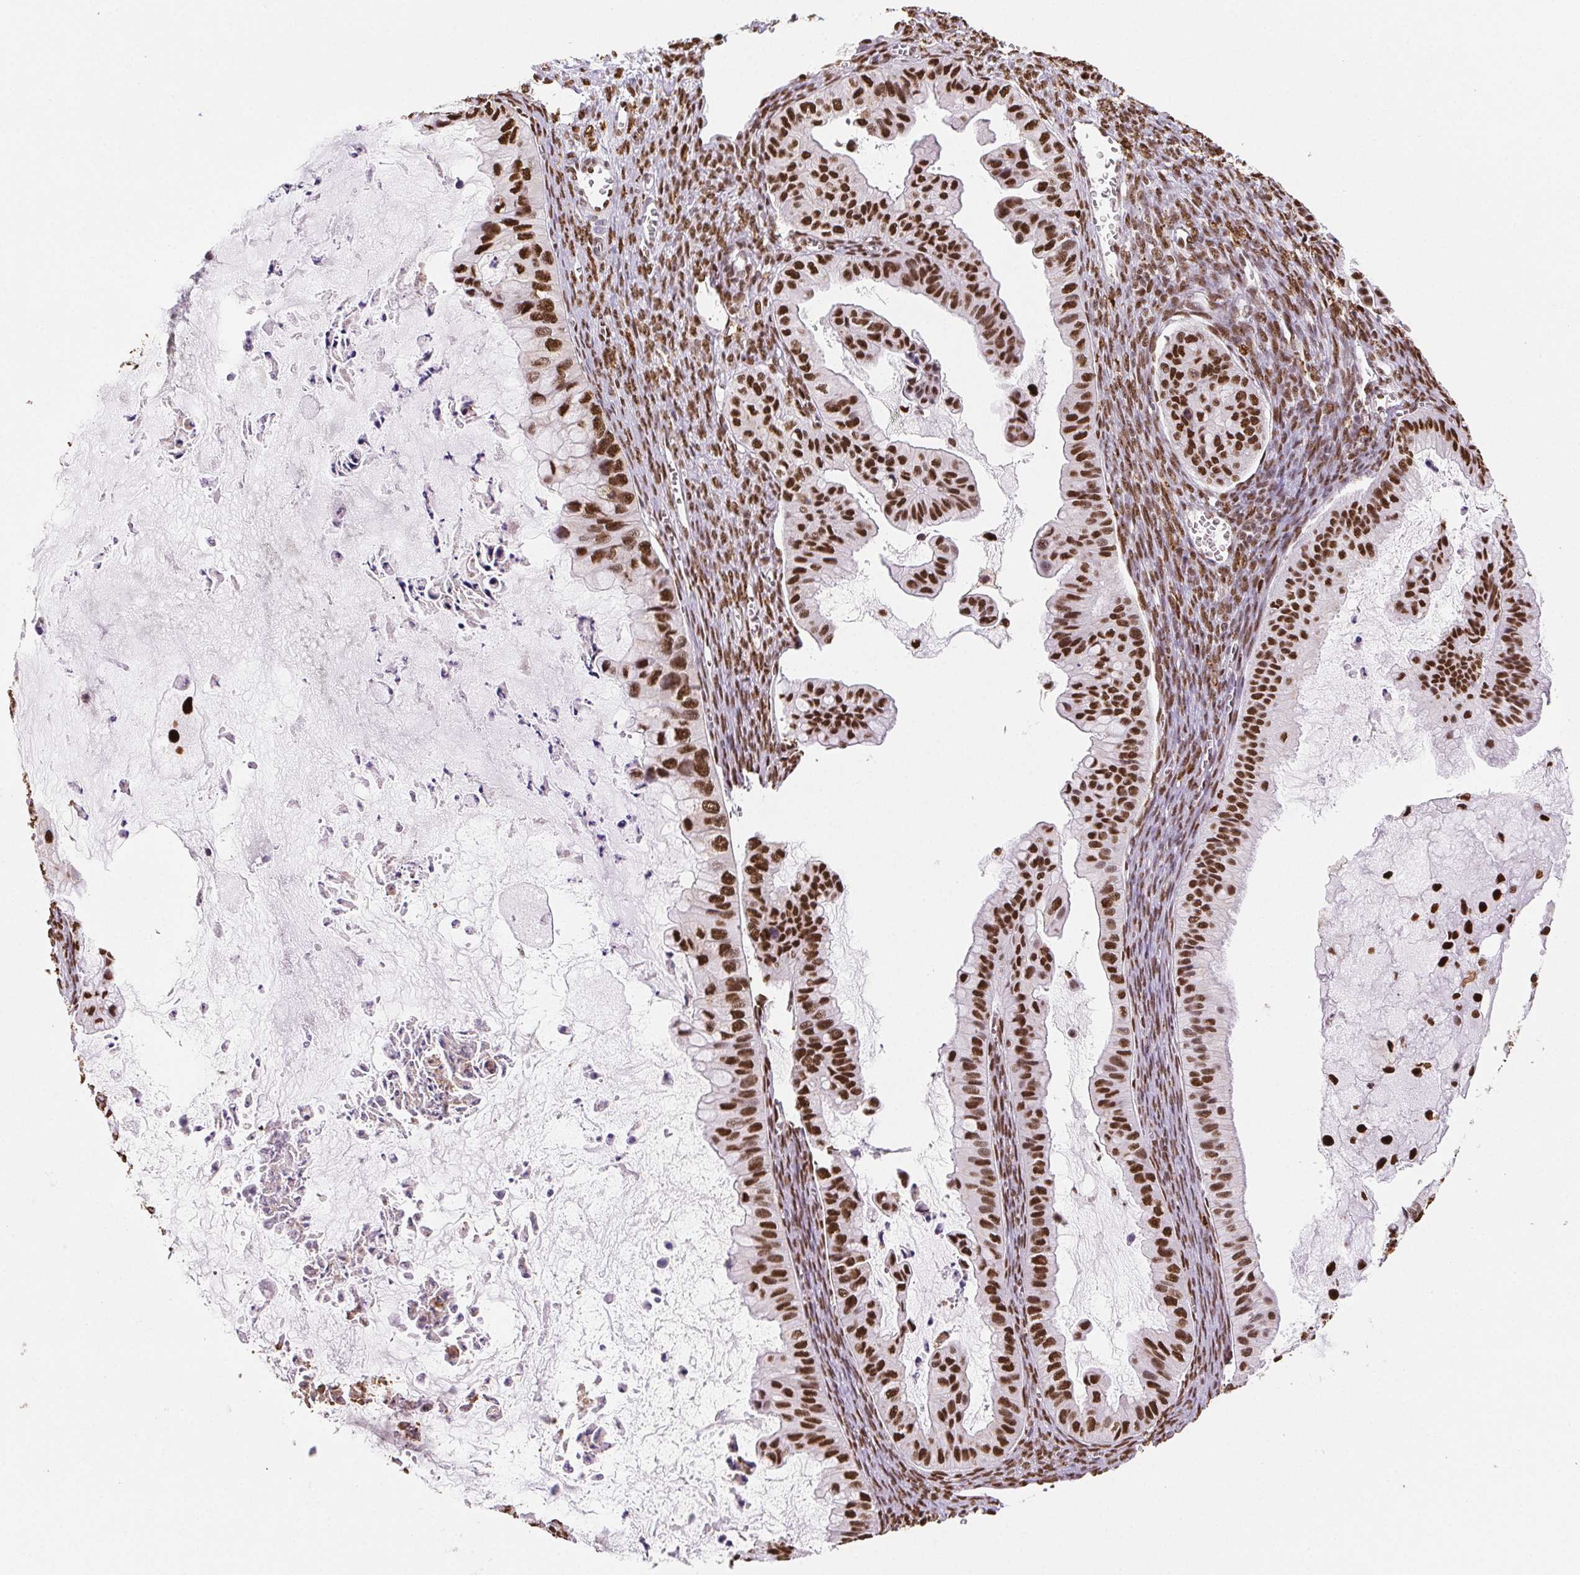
{"staining": {"intensity": "strong", "quantity": ">75%", "location": "nuclear"}, "tissue": "ovarian cancer", "cell_type": "Tumor cells", "image_type": "cancer", "snomed": [{"axis": "morphology", "description": "Cystadenocarcinoma, mucinous, NOS"}, {"axis": "topography", "description": "Ovary"}], "caption": "Immunohistochemical staining of human mucinous cystadenocarcinoma (ovarian) shows high levels of strong nuclear protein positivity in about >75% of tumor cells.", "gene": "SET", "patient": {"sex": "female", "age": 72}}